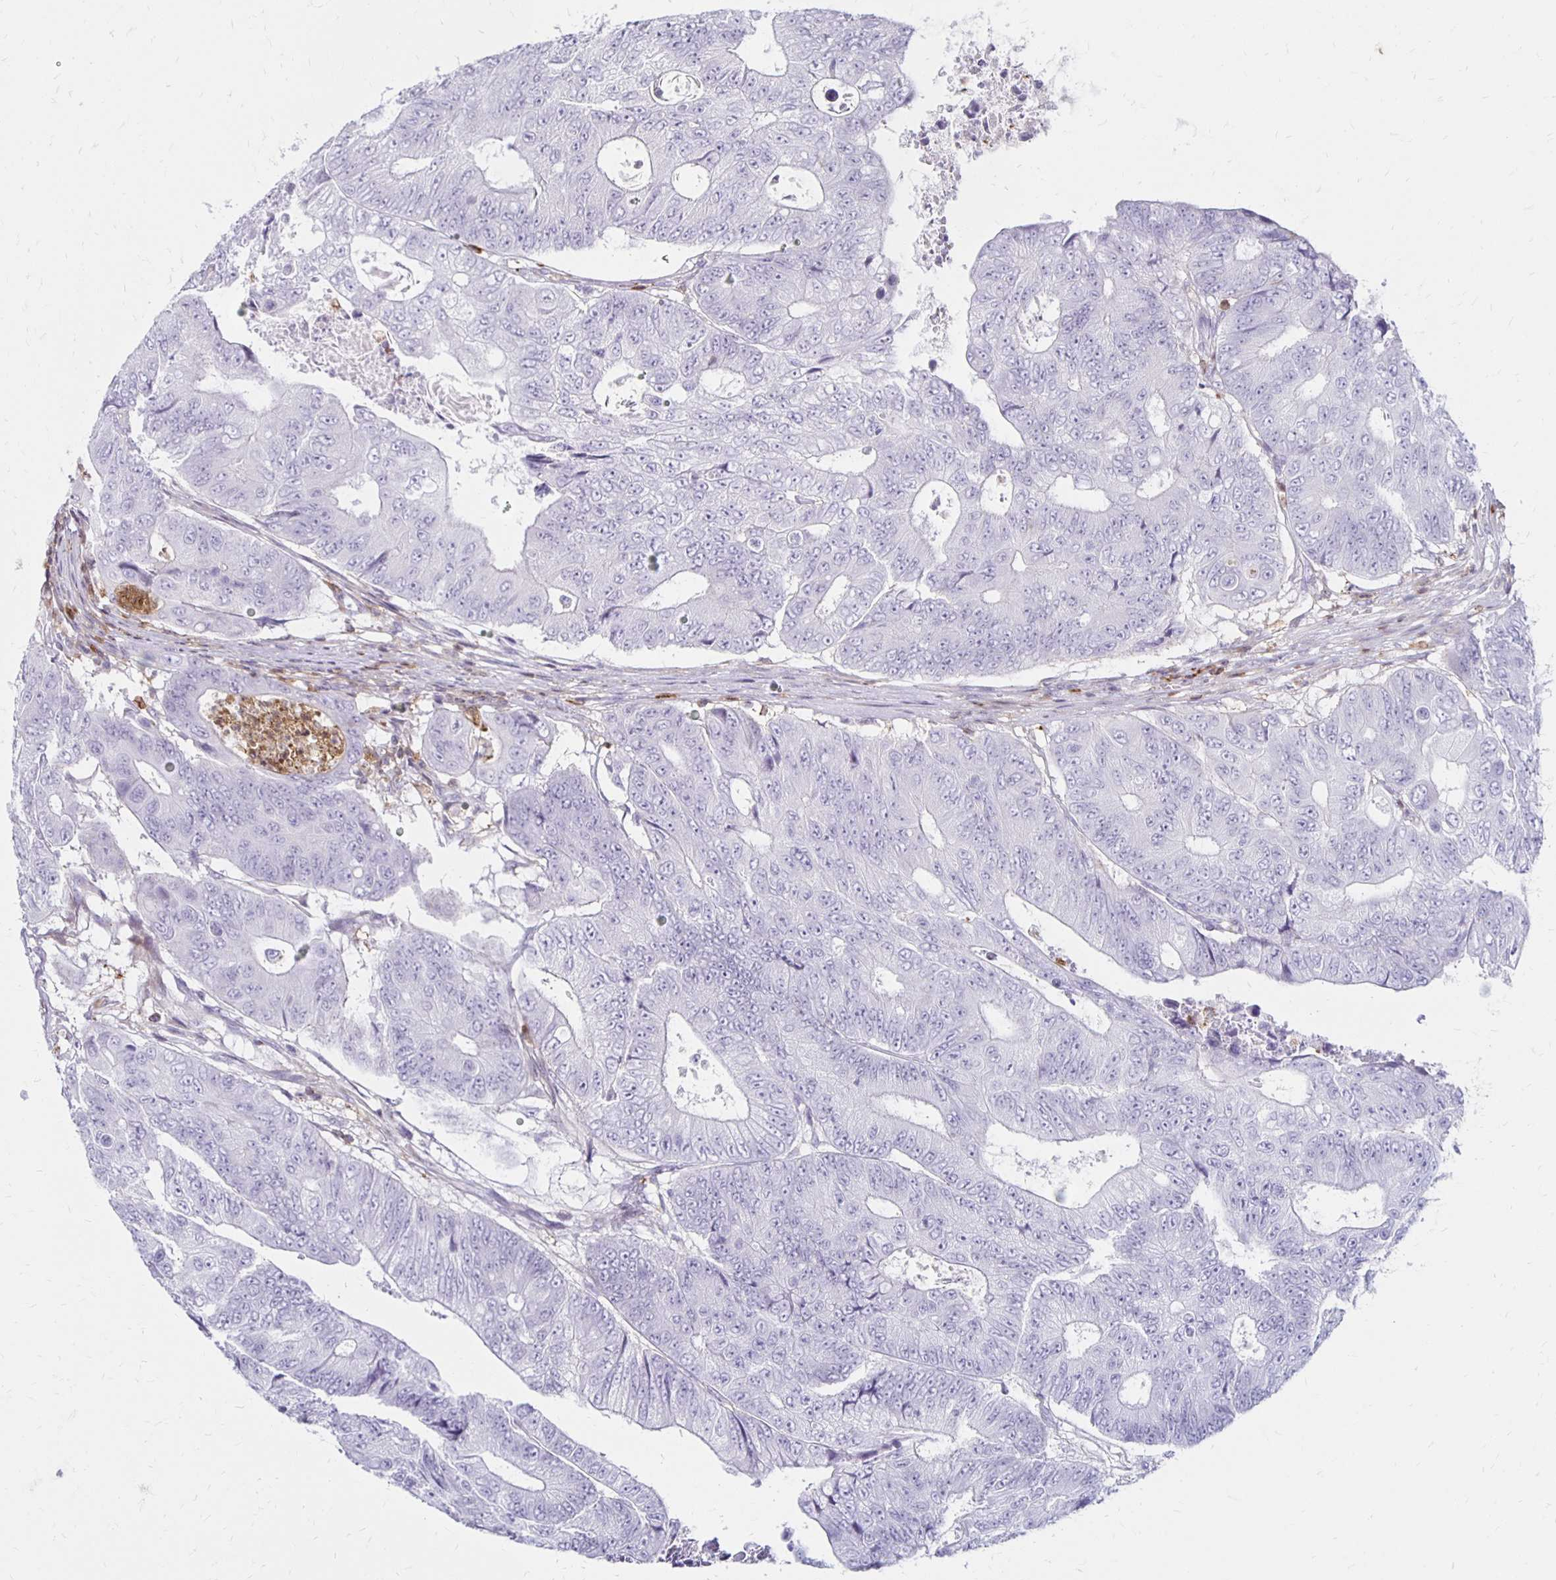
{"staining": {"intensity": "negative", "quantity": "none", "location": "none"}, "tissue": "colorectal cancer", "cell_type": "Tumor cells", "image_type": "cancer", "snomed": [{"axis": "morphology", "description": "Adenocarcinoma, NOS"}, {"axis": "topography", "description": "Colon"}], "caption": "Protein analysis of adenocarcinoma (colorectal) reveals no significant staining in tumor cells.", "gene": "CCL21", "patient": {"sex": "female", "age": 48}}